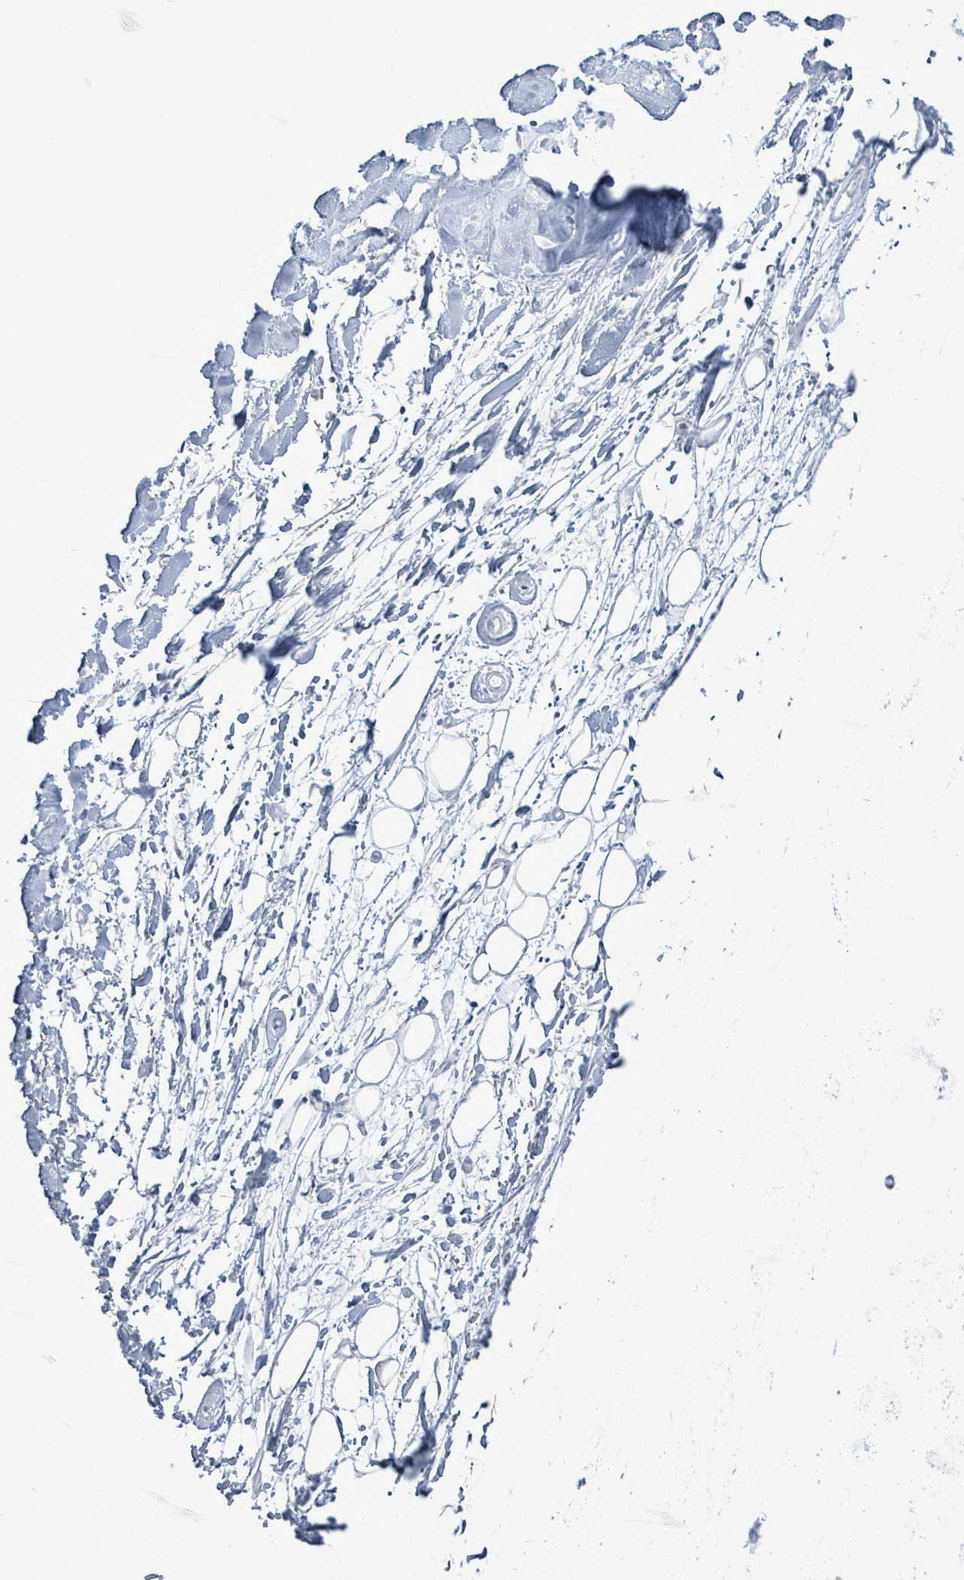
{"staining": {"intensity": "negative", "quantity": "none", "location": "none"}, "tissue": "adipose tissue", "cell_type": "Adipocytes", "image_type": "normal", "snomed": [{"axis": "morphology", "description": "Normal tissue, NOS"}, {"axis": "topography", "description": "Cartilage tissue"}], "caption": "This is a micrograph of immunohistochemistry (IHC) staining of benign adipose tissue, which shows no positivity in adipocytes.", "gene": "HRAS", "patient": {"sex": "male", "age": 57}}